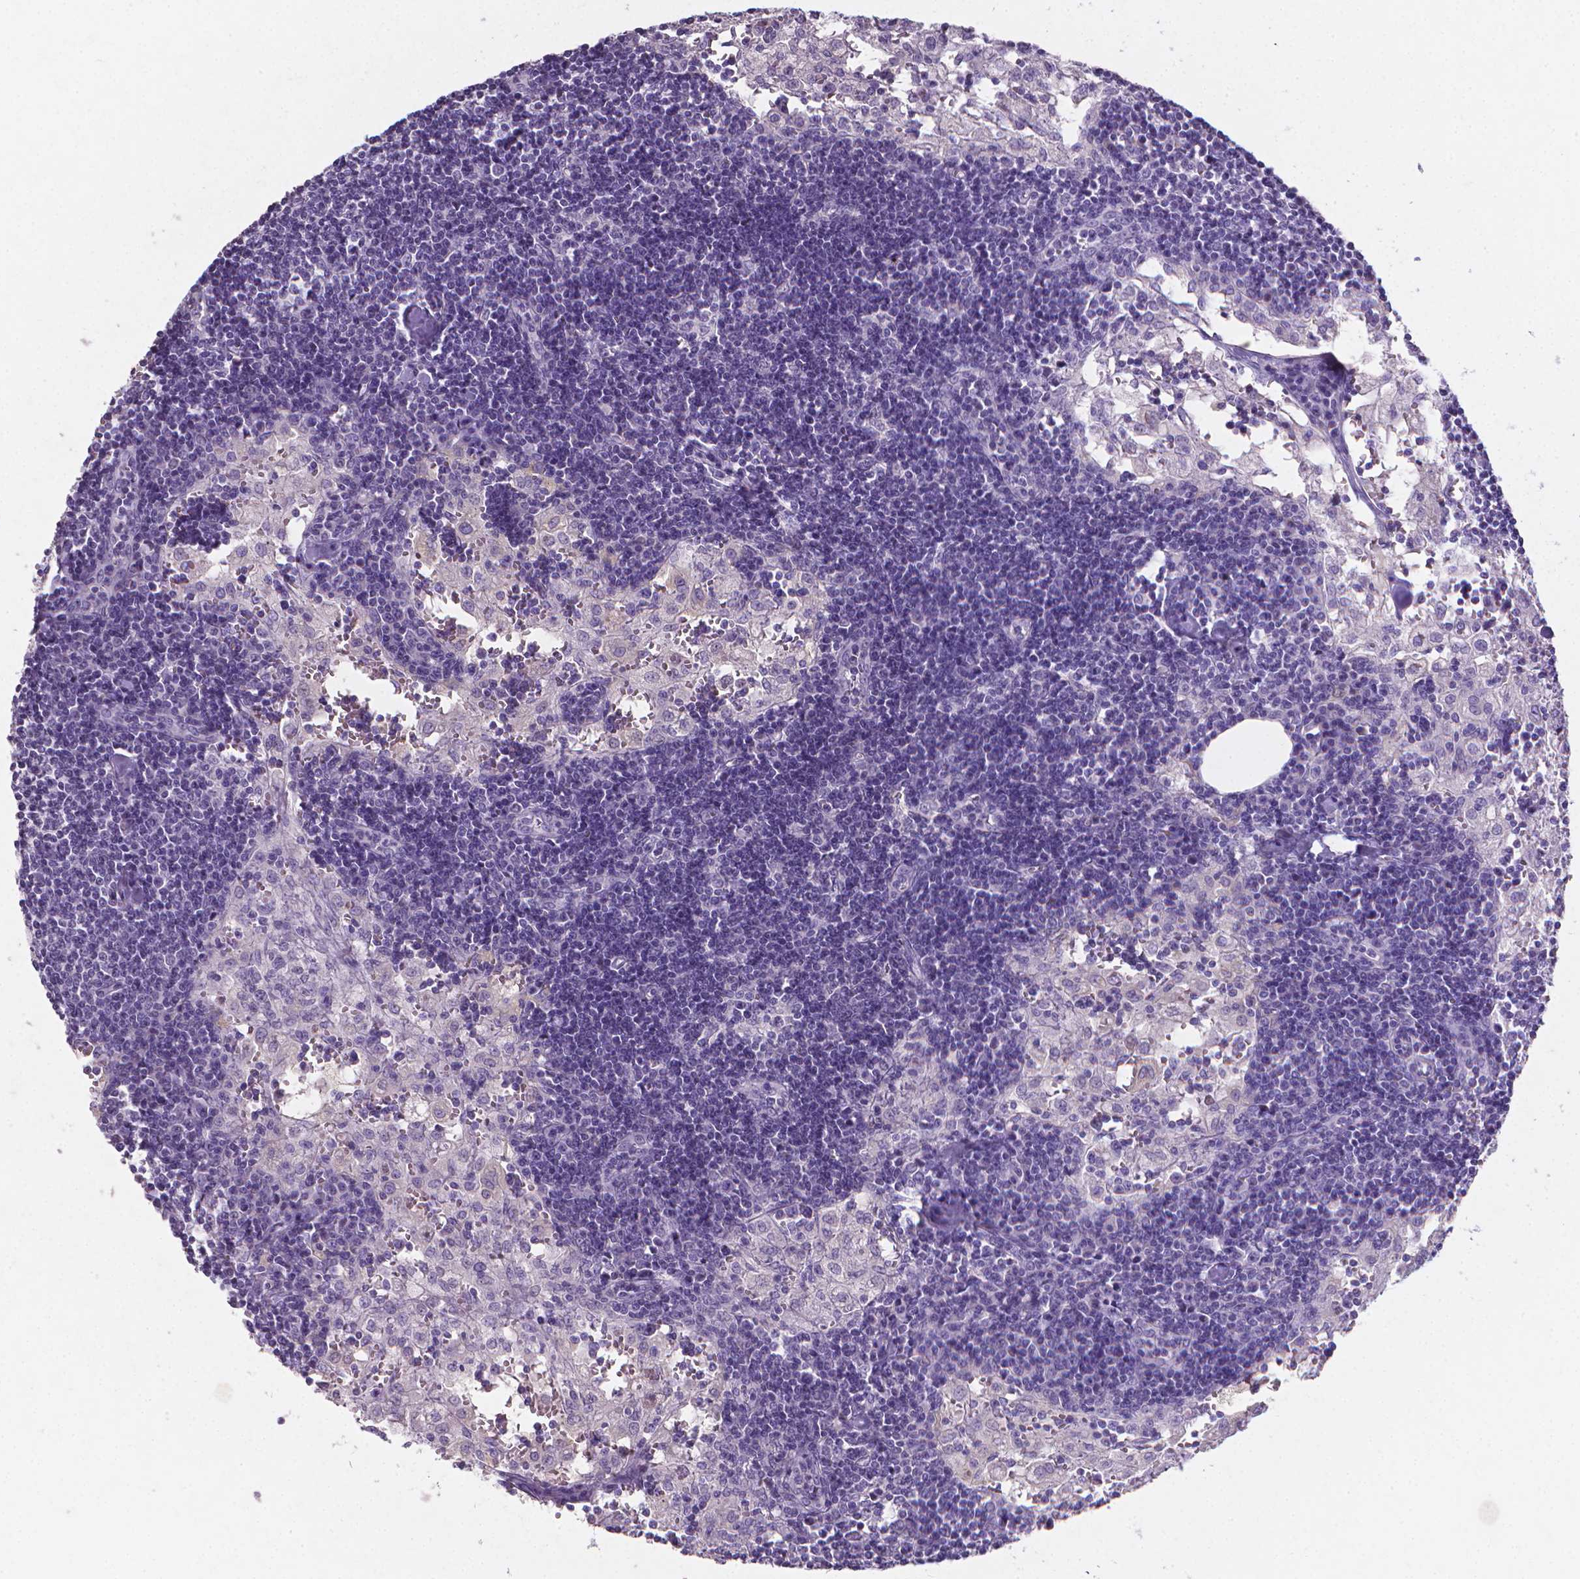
{"staining": {"intensity": "negative", "quantity": "none", "location": "none"}, "tissue": "lymph node", "cell_type": "Germinal center cells", "image_type": "normal", "snomed": [{"axis": "morphology", "description": "Normal tissue, NOS"}, {"axis": "topography", "description": "Lymph node"}], "caption": "IHC photomicrograph of benign lymph node: human lymph node stained with DAB (3,3'-diaminobenzidine) shows no significant protein positivity in germinal center cells.", "gene": "XPNPEP2", "patient": {"sex": "male", "age": 55}}